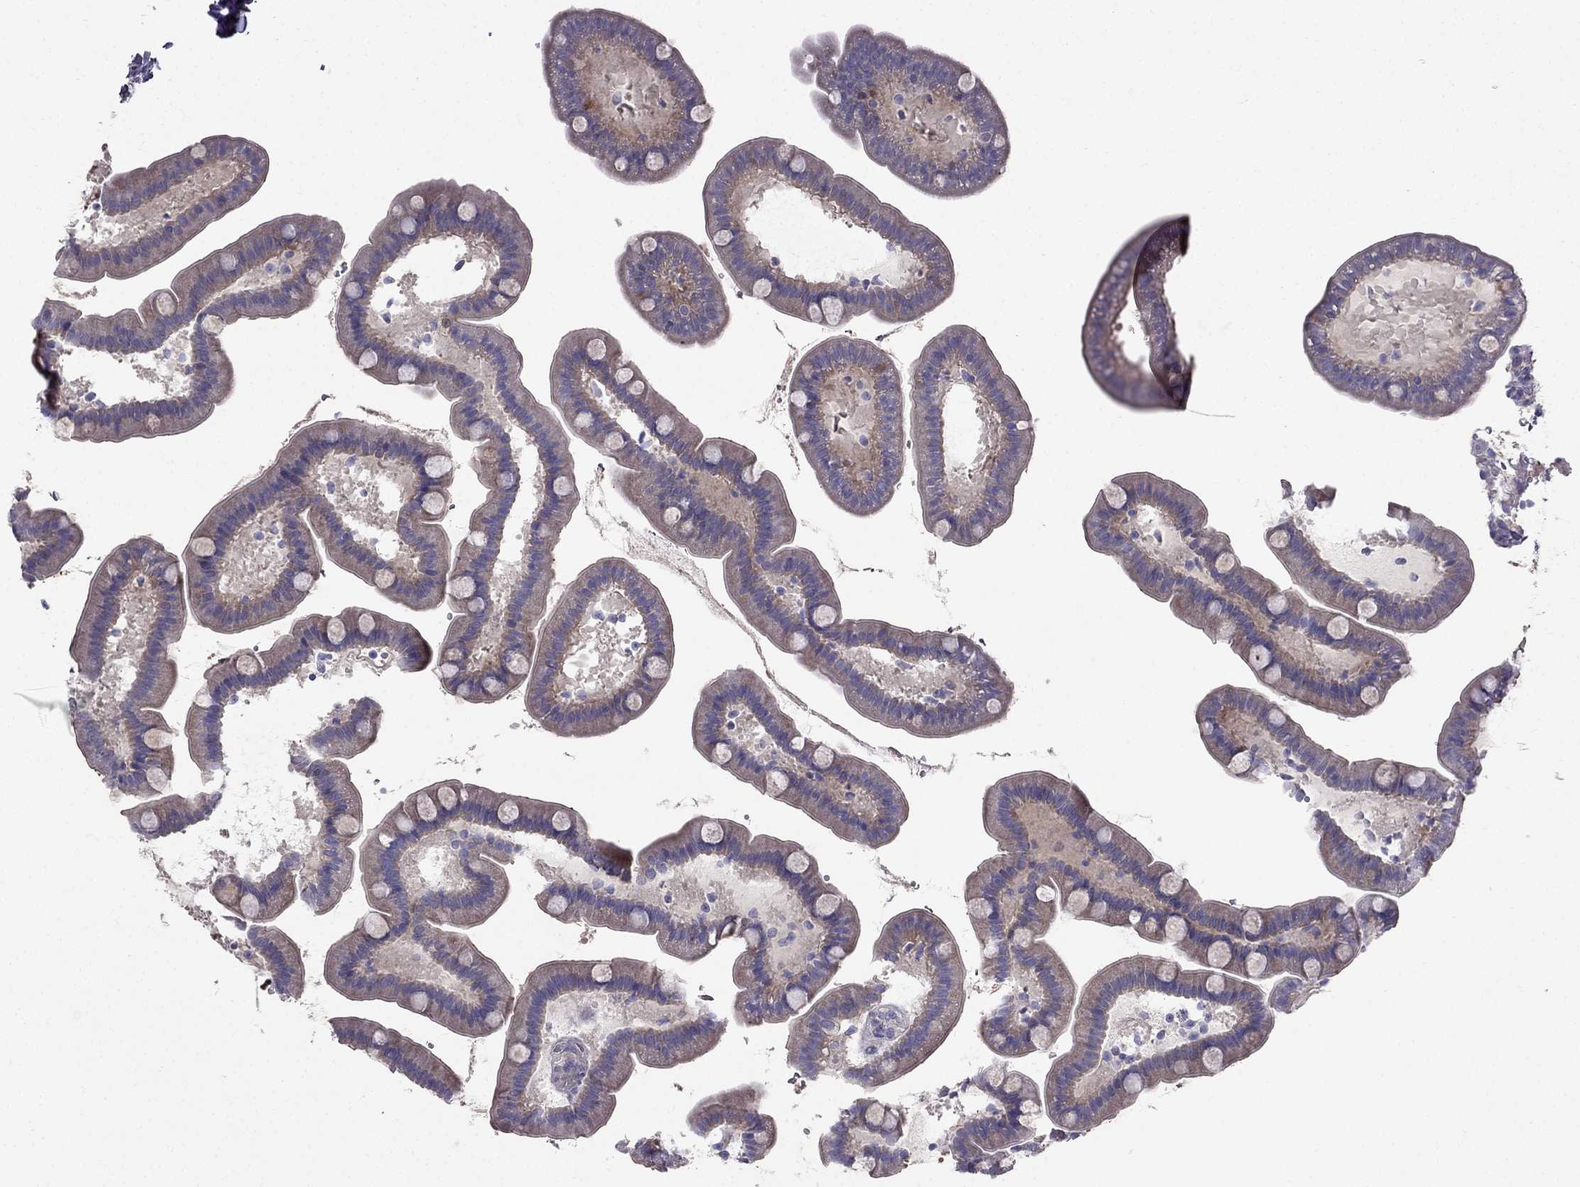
{"staining": {"intensity": "moderate", "quantity": "25%-75%", "location": "cytoplasmic/membranous"}, "tissue": "small intestine", "cell_type": "Glandular cells", "image_type": "normal", "snomed": [{"axis": "morphology", "description": "Normal tissue, NOS"}, {"axis": "topography", "description": "Small intestine"}], "caption": "A brown stain highlights moderate cytoplasmic/membranous positivity of a protein in glandular cells of unremarkable small intestine.", "gene": "AS3MT", "patient": {"sex": "male", "age": 66}}